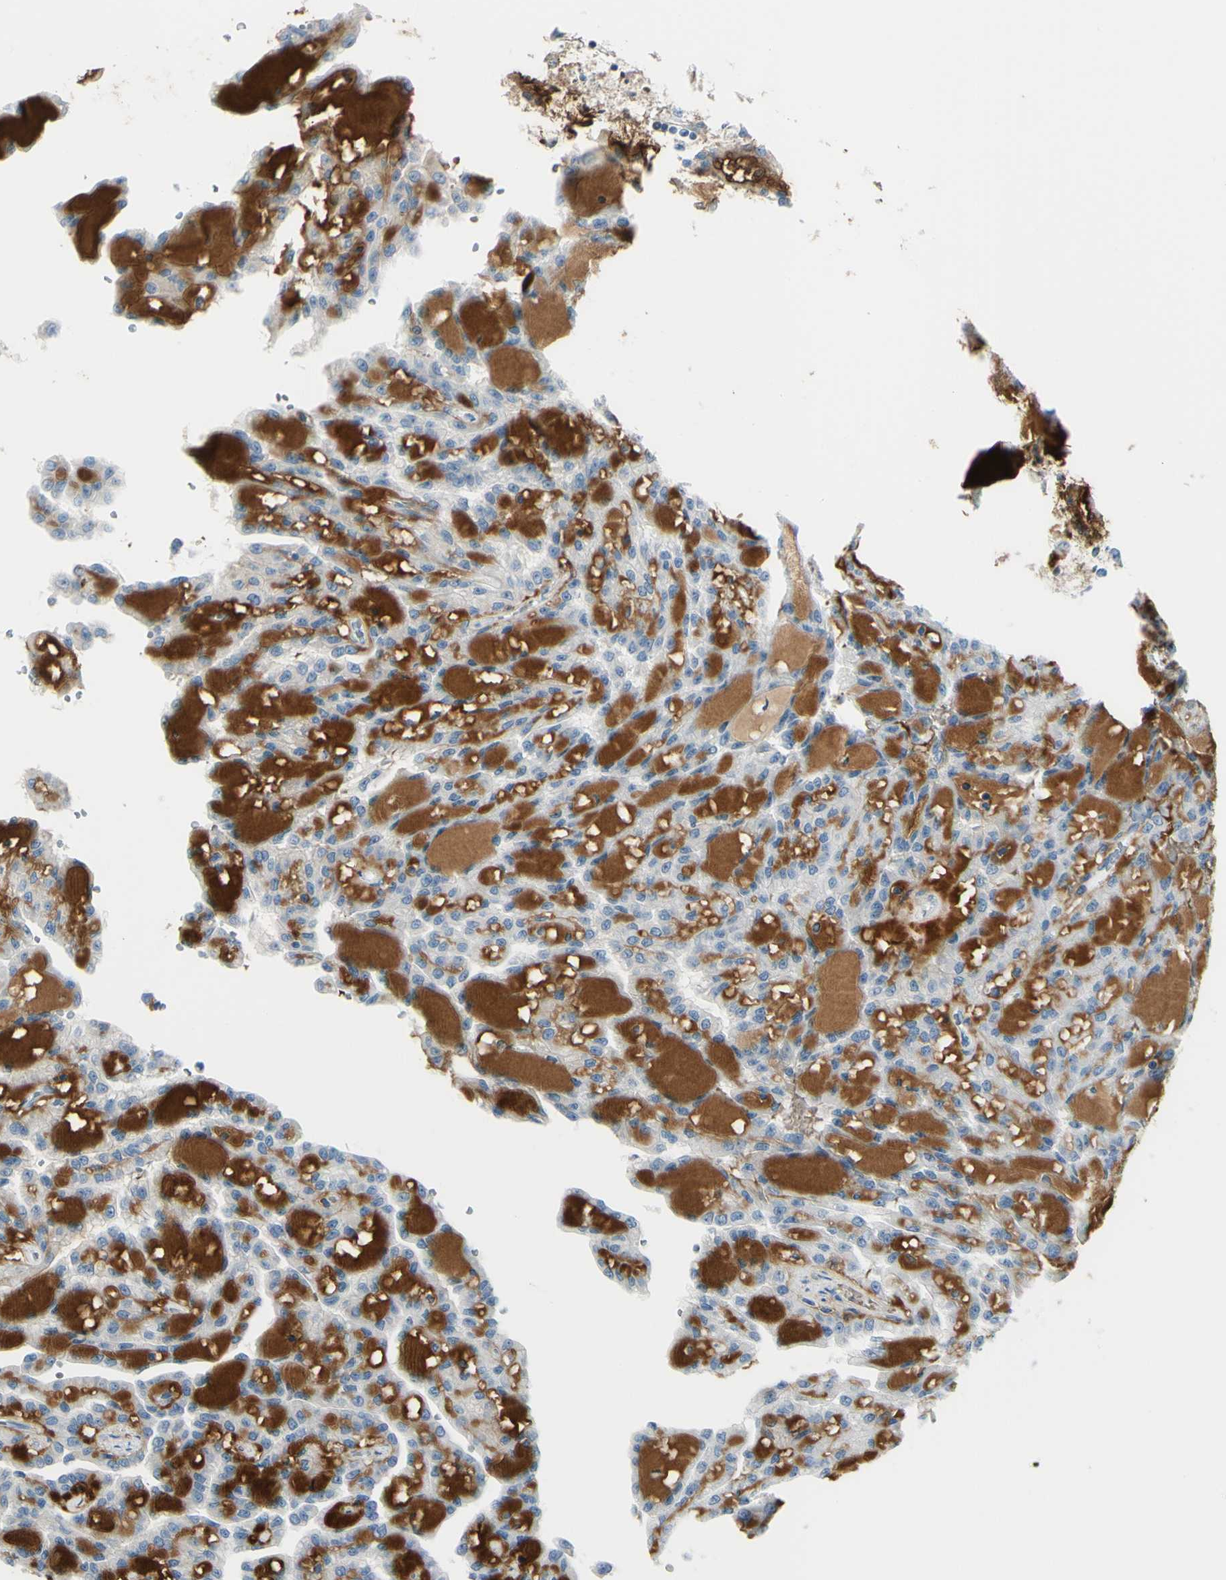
{"staining": {"intensity": "weak", "quantity": ">75%", "location": "cytoplasmic/membranous"}, "tissue": "renal cancer", "cell_type": "Tumor cells", "image_type": "cancer", "snomed": [{"axis": "morphology", "description": "Adenocarcinoma, NOS"}, {"axis": "topography", "description": "Kidney"}], "caption": "An image of adenocarcinoma (renal) stained for a protein exhibits weak cytoplasmic/membranous brown staining in tumor cells.", "gene": "NCBP2L", "patient": {"sex": "male", "age": 63}}